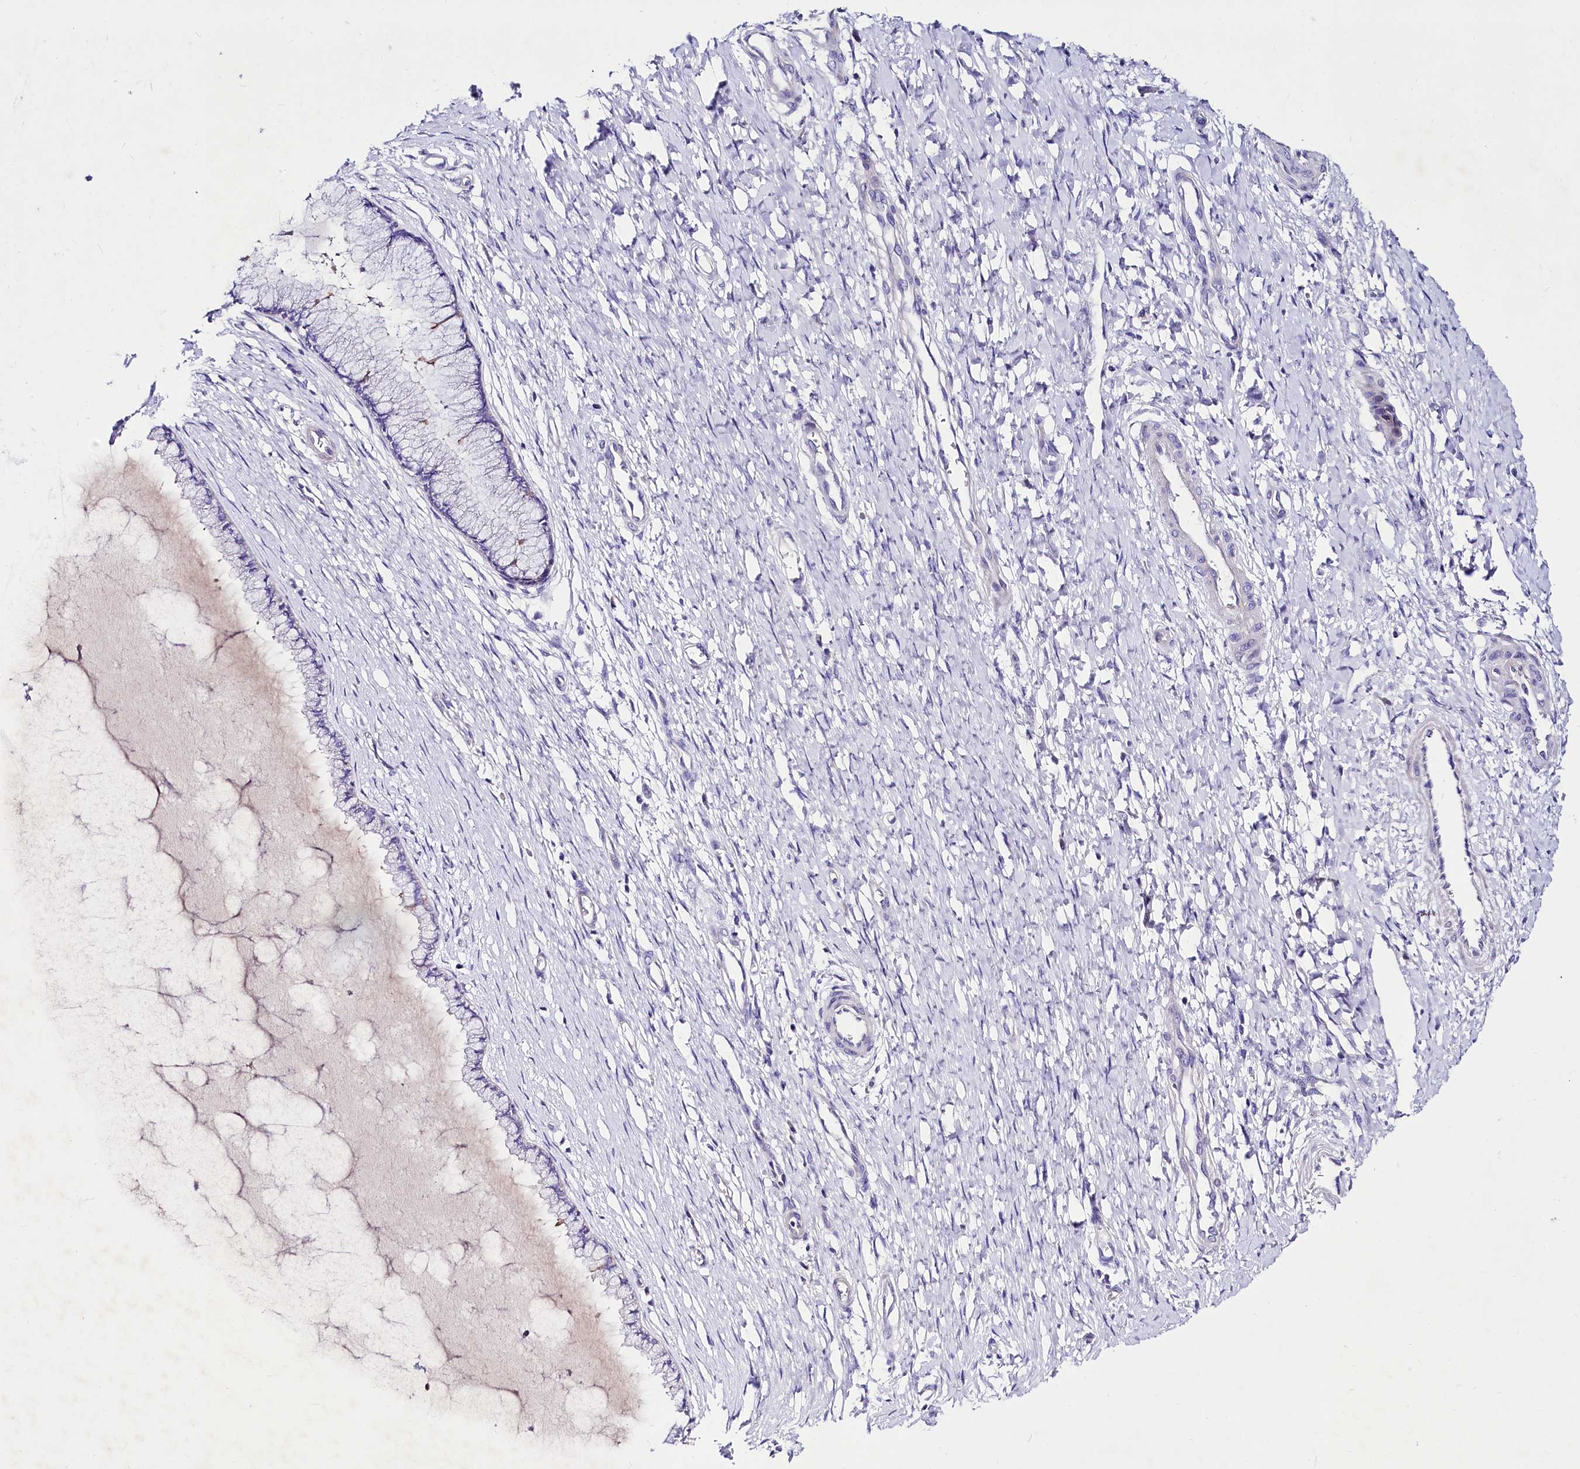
{"staining": {"intensity": "negative", "quantity": "none", "location": "none"}, "tissue": "cervix", "cell_type": "Glandular cells", "image_type": "normal", "snomed": [{"axis": "morphology", "description": "Normal tissue, NOS"}, {"axis": "topography", "description": "Cervix"}], "caption": "DAB (3,3'-diaminobenzidine) immunohistochemical staining of normal cervix demonstrates no significant expression in glandular cells.", "gene": "ABHD5", "patient": {"sex": "female", "age": 55}}